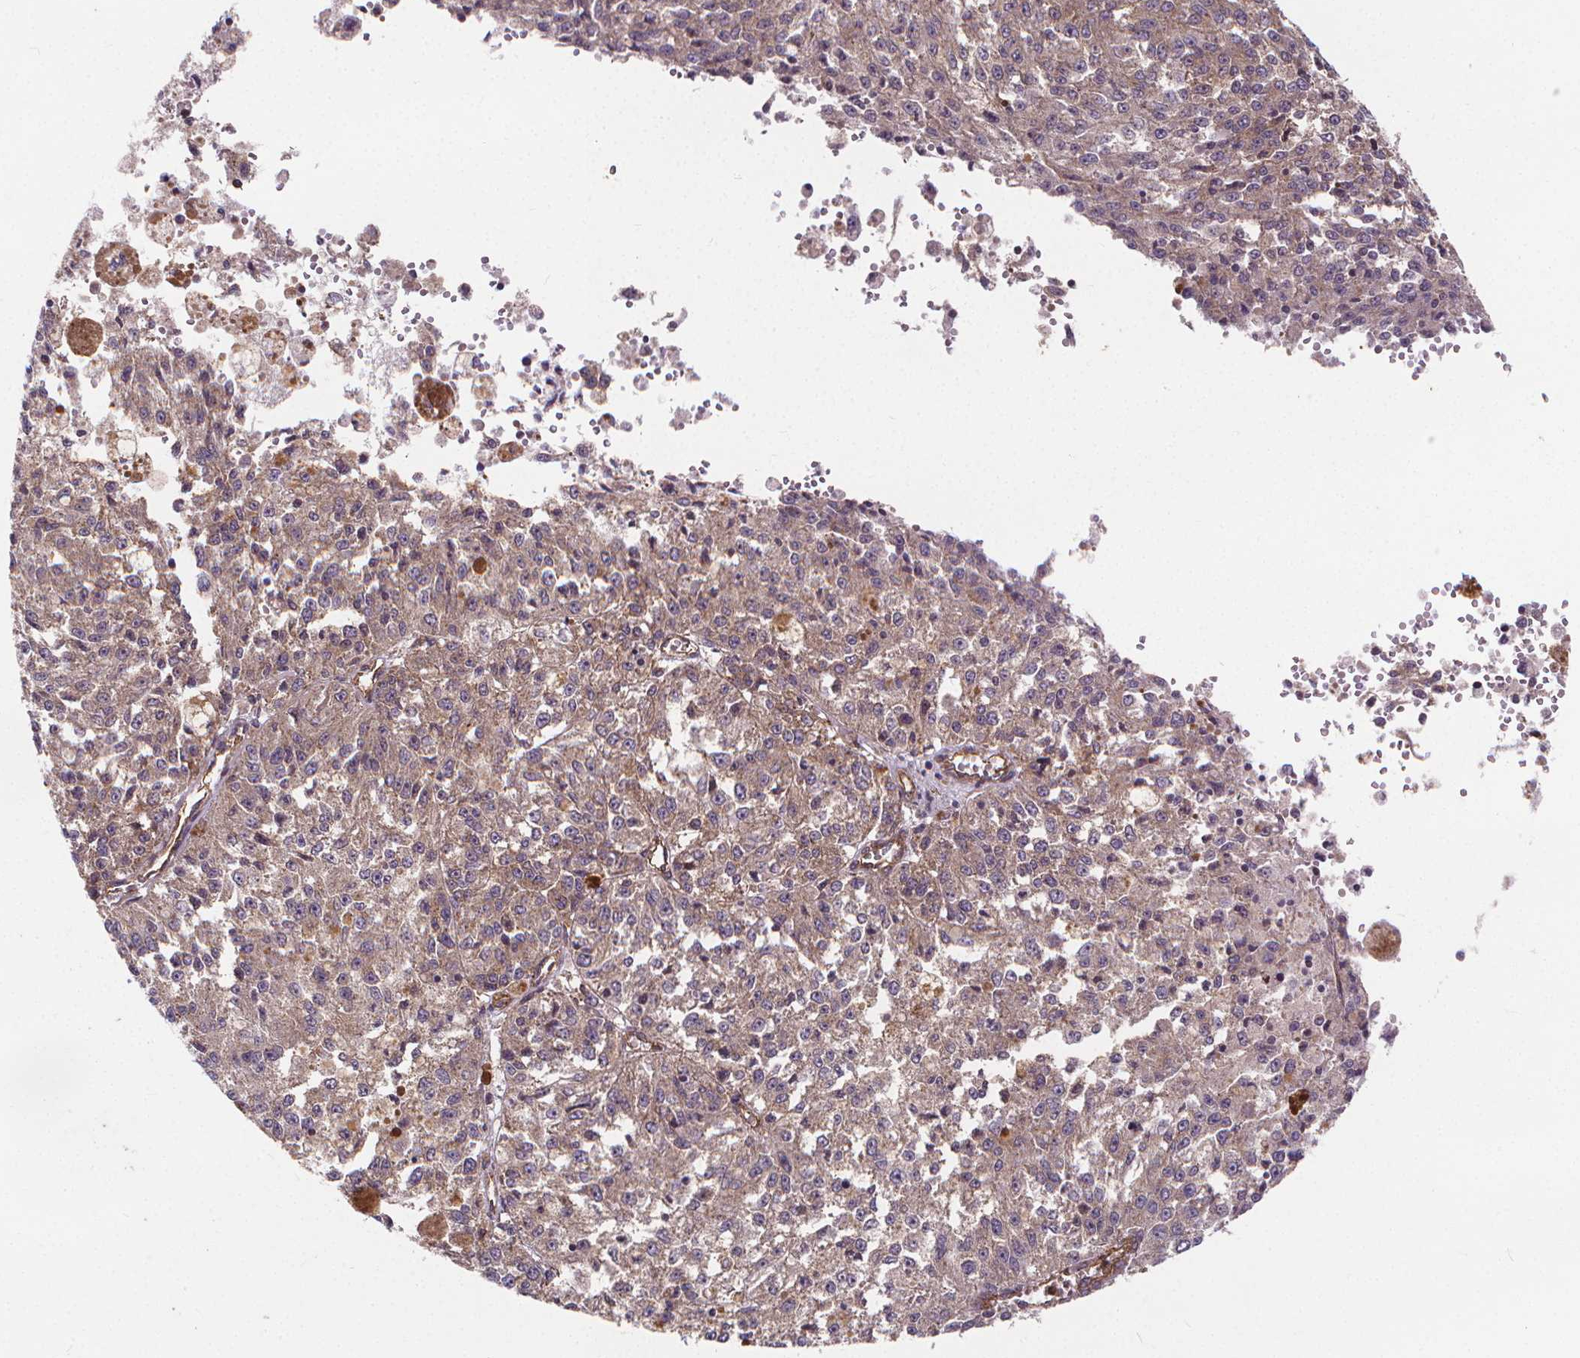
{"staining": {"intensity": "weak", "quantity": ">75%", "location": "cytoplasmic/membranous"}, "tissue": "melanoma", "cell_type": "Tumor cells", "image_type": "cancer", "snomed": [{"axis": "morphology", "description": "Malignant melanoma, Metastatic site"}, {"axis": "topography", "description": "Lymph node"}], "caption": "High-power microscopy captured an immunohistochemistry (IHC) histopathology image of melanoma, revealing weak cytoplasmic/membranous expression in approximately >75% of tumor cells. The staining was performed using DAB, with brown indicating positive protein expression. Nuclei are stained blue with hematoxylin.", "gene": "CLINT1", "patient": {"sex": "female", "age": 64}}